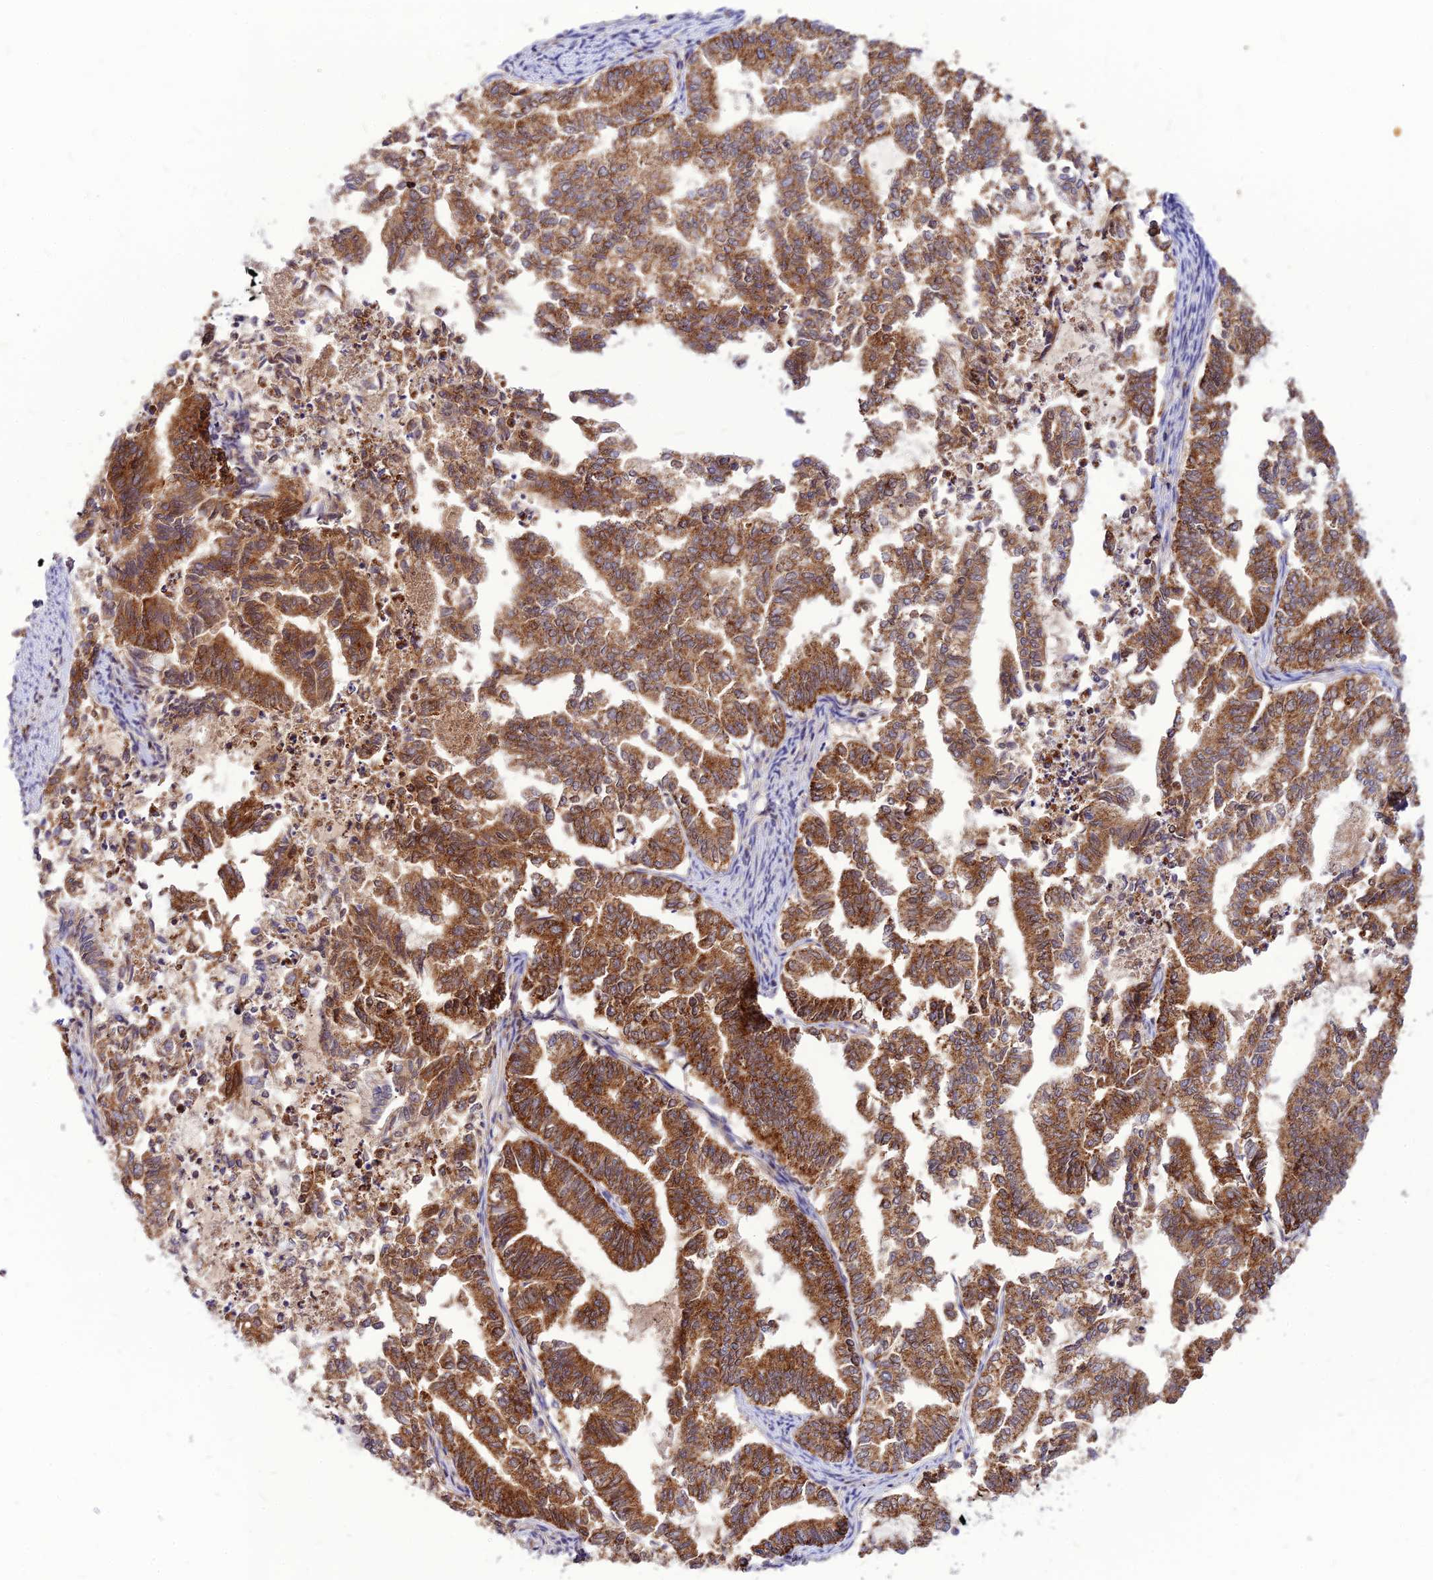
{"staining": {"intensity": "moderate", "quantity": ">75%", "location": "cytoplasmic/membranous"}, "tissue": "endometrial cancer", "cell_type": "Tumor cells", "image_type": "cancer", "snomed": [{"axis": "morphology", "description": "Adenocarcinoma, NOS"}, {"axis": "topography", "description": "Endometrium"}], "caption": "This is a micrograph of immunohistochemistry staining of endometrial adenocarcinoma, which shows moderate positivity in the cytoplasmic/membranous of tumor cells.", "gene": "ECI1", "patient": {"sex": "female", "age": 79}}